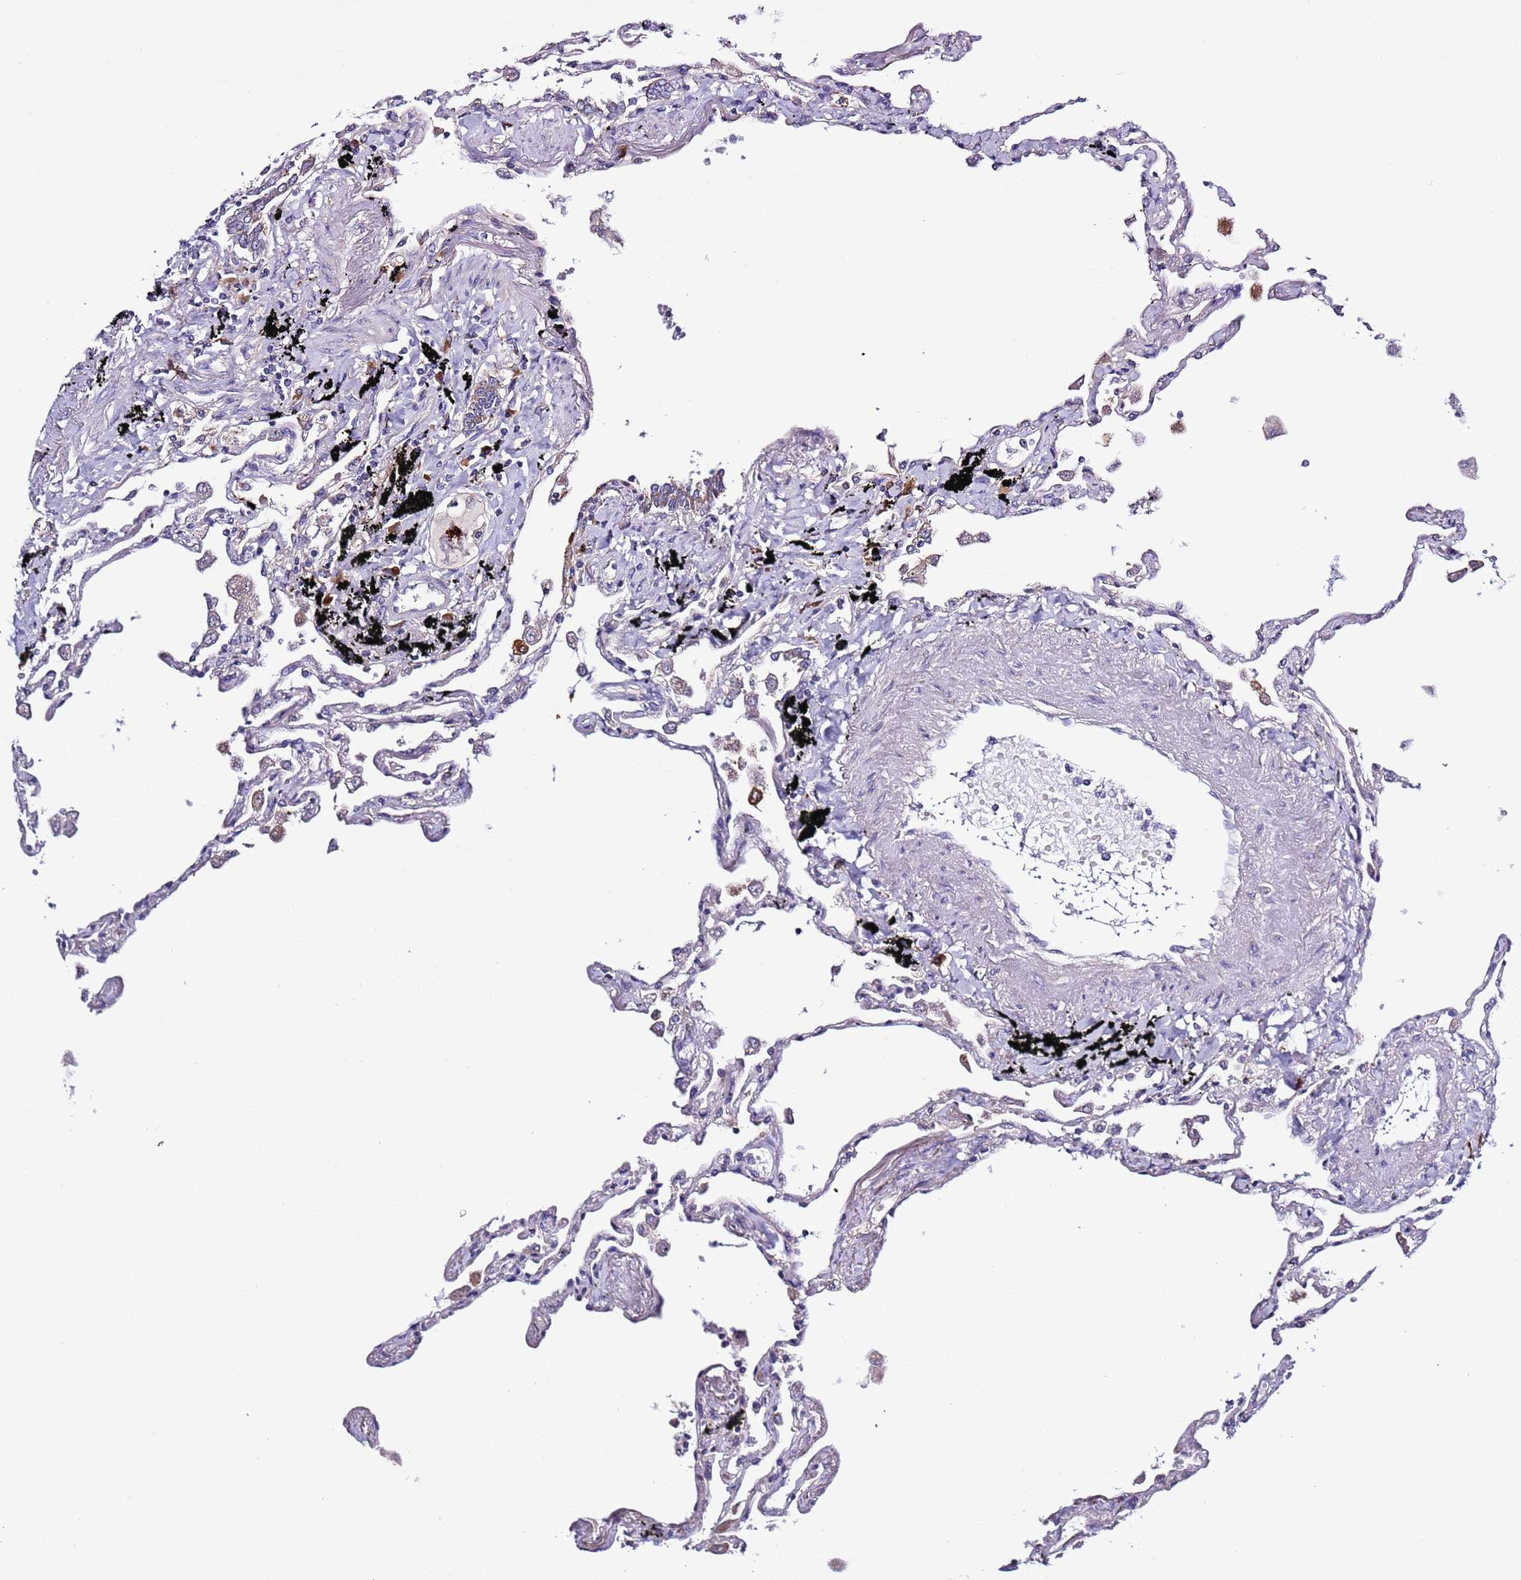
{"staining": {"intensity": "weak", "quantity": "<25%", "location": "cytoplasmic/membranous"}, "tissue": "lung", "cell_type": "Alveolar cells", "image_type": "normal", "snomed": [{"axis": "morphology", "description": "Normal tissue, NOS"}, {"axis": "topography", "description": "Lung"}], "caption": "An immunohistochemistry histopathology image of benign lung is shown. There is no staining in alveolar cells of lung.", "gene": "SPCS1", "patient": {"sex": "female", "age": 67}}